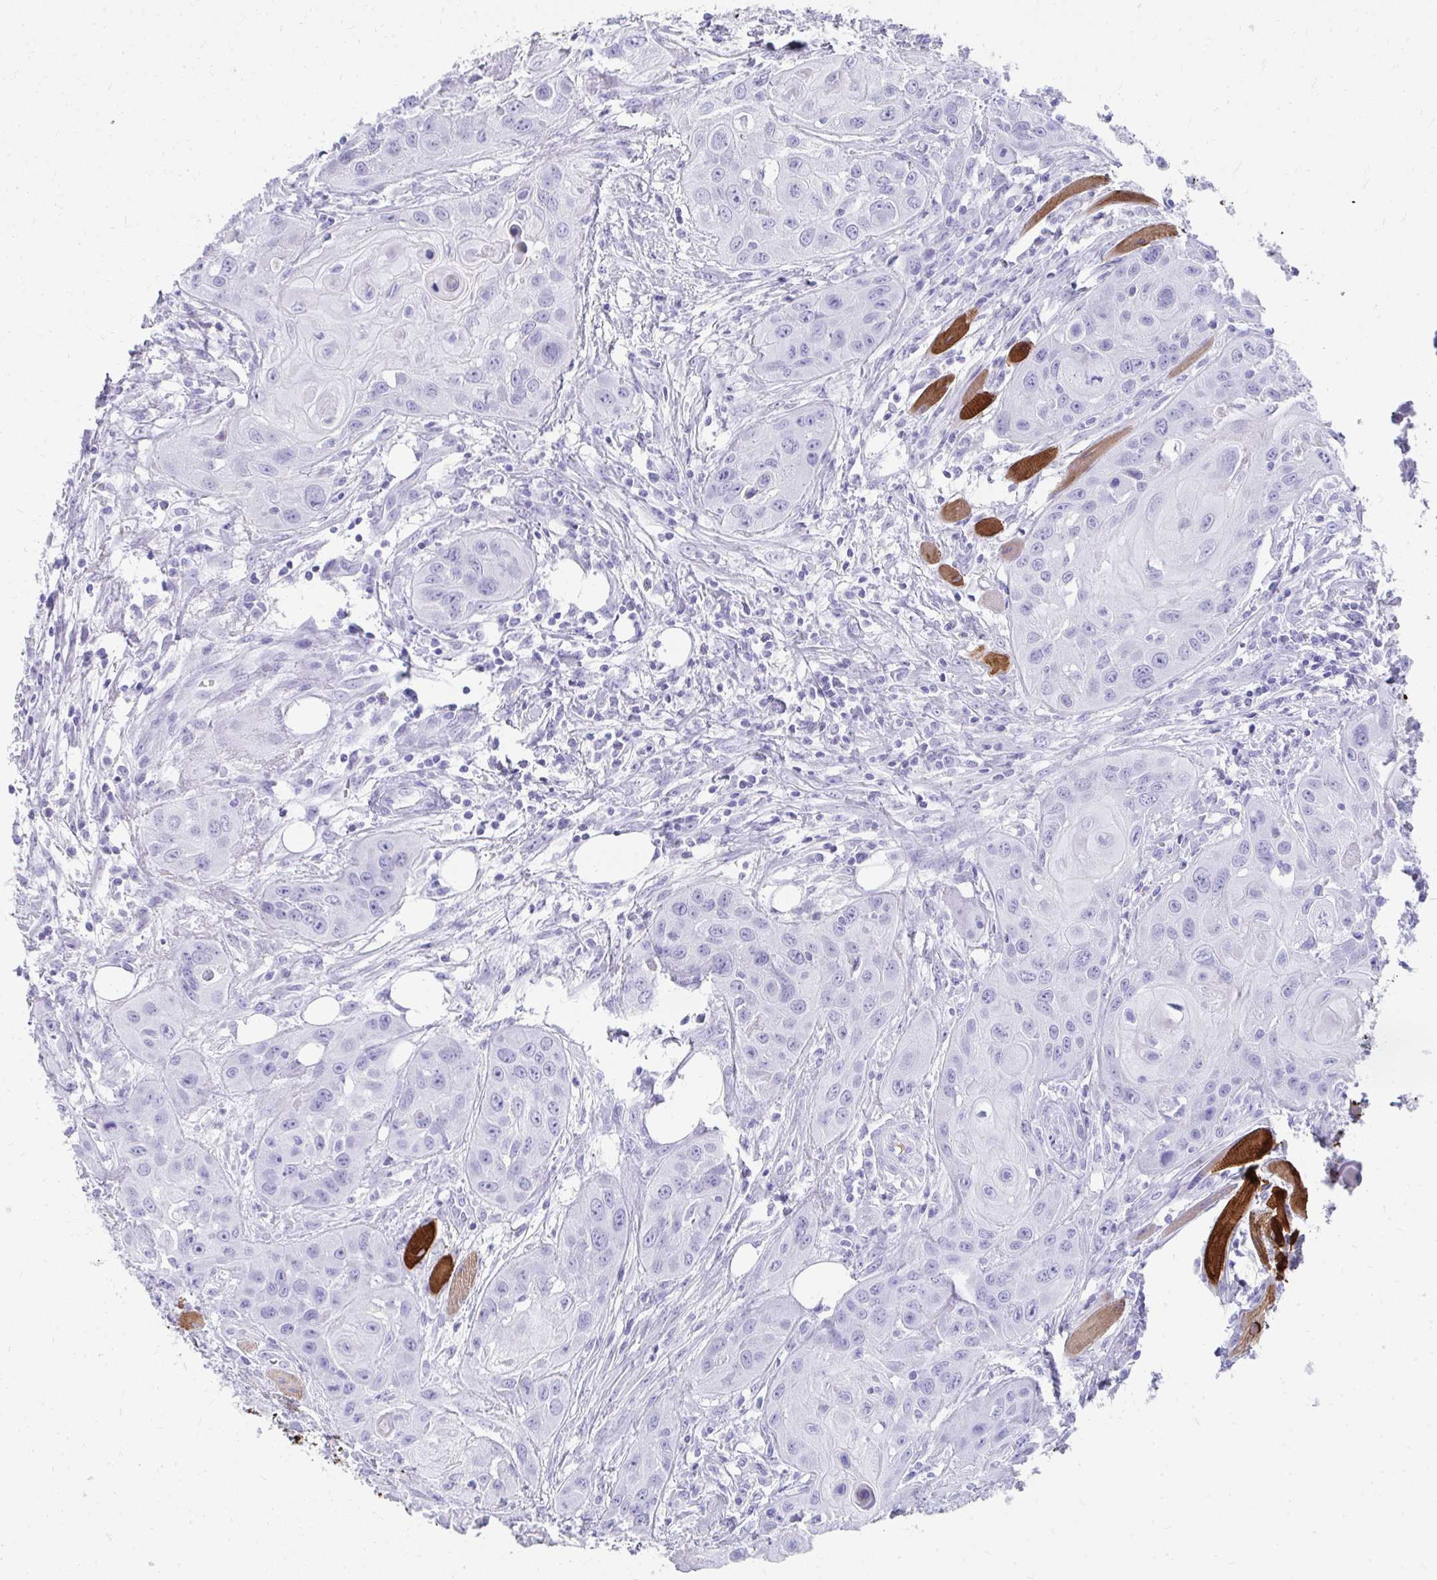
{"staining": {"intensity": "negative", "quantity": "none", "location": "none"}, "tissue": "head and neck cancer", "cell_type": "Tumor cells", "image_type": "cancer", "snomed": [{"axis": "morphology", "description": "Squamous cell carcinoma, NOS"}, {"axis": "topography", "description": "Oral tissue"}, {"axis": "topography", "description": "Head-Neck"}], "caption": "Tumor cells are negative for brown protein staining in squamous cell carcinoma (head and neck).", "gene": "TNNT1", "patient": {"sex": "male", "age": 58}}